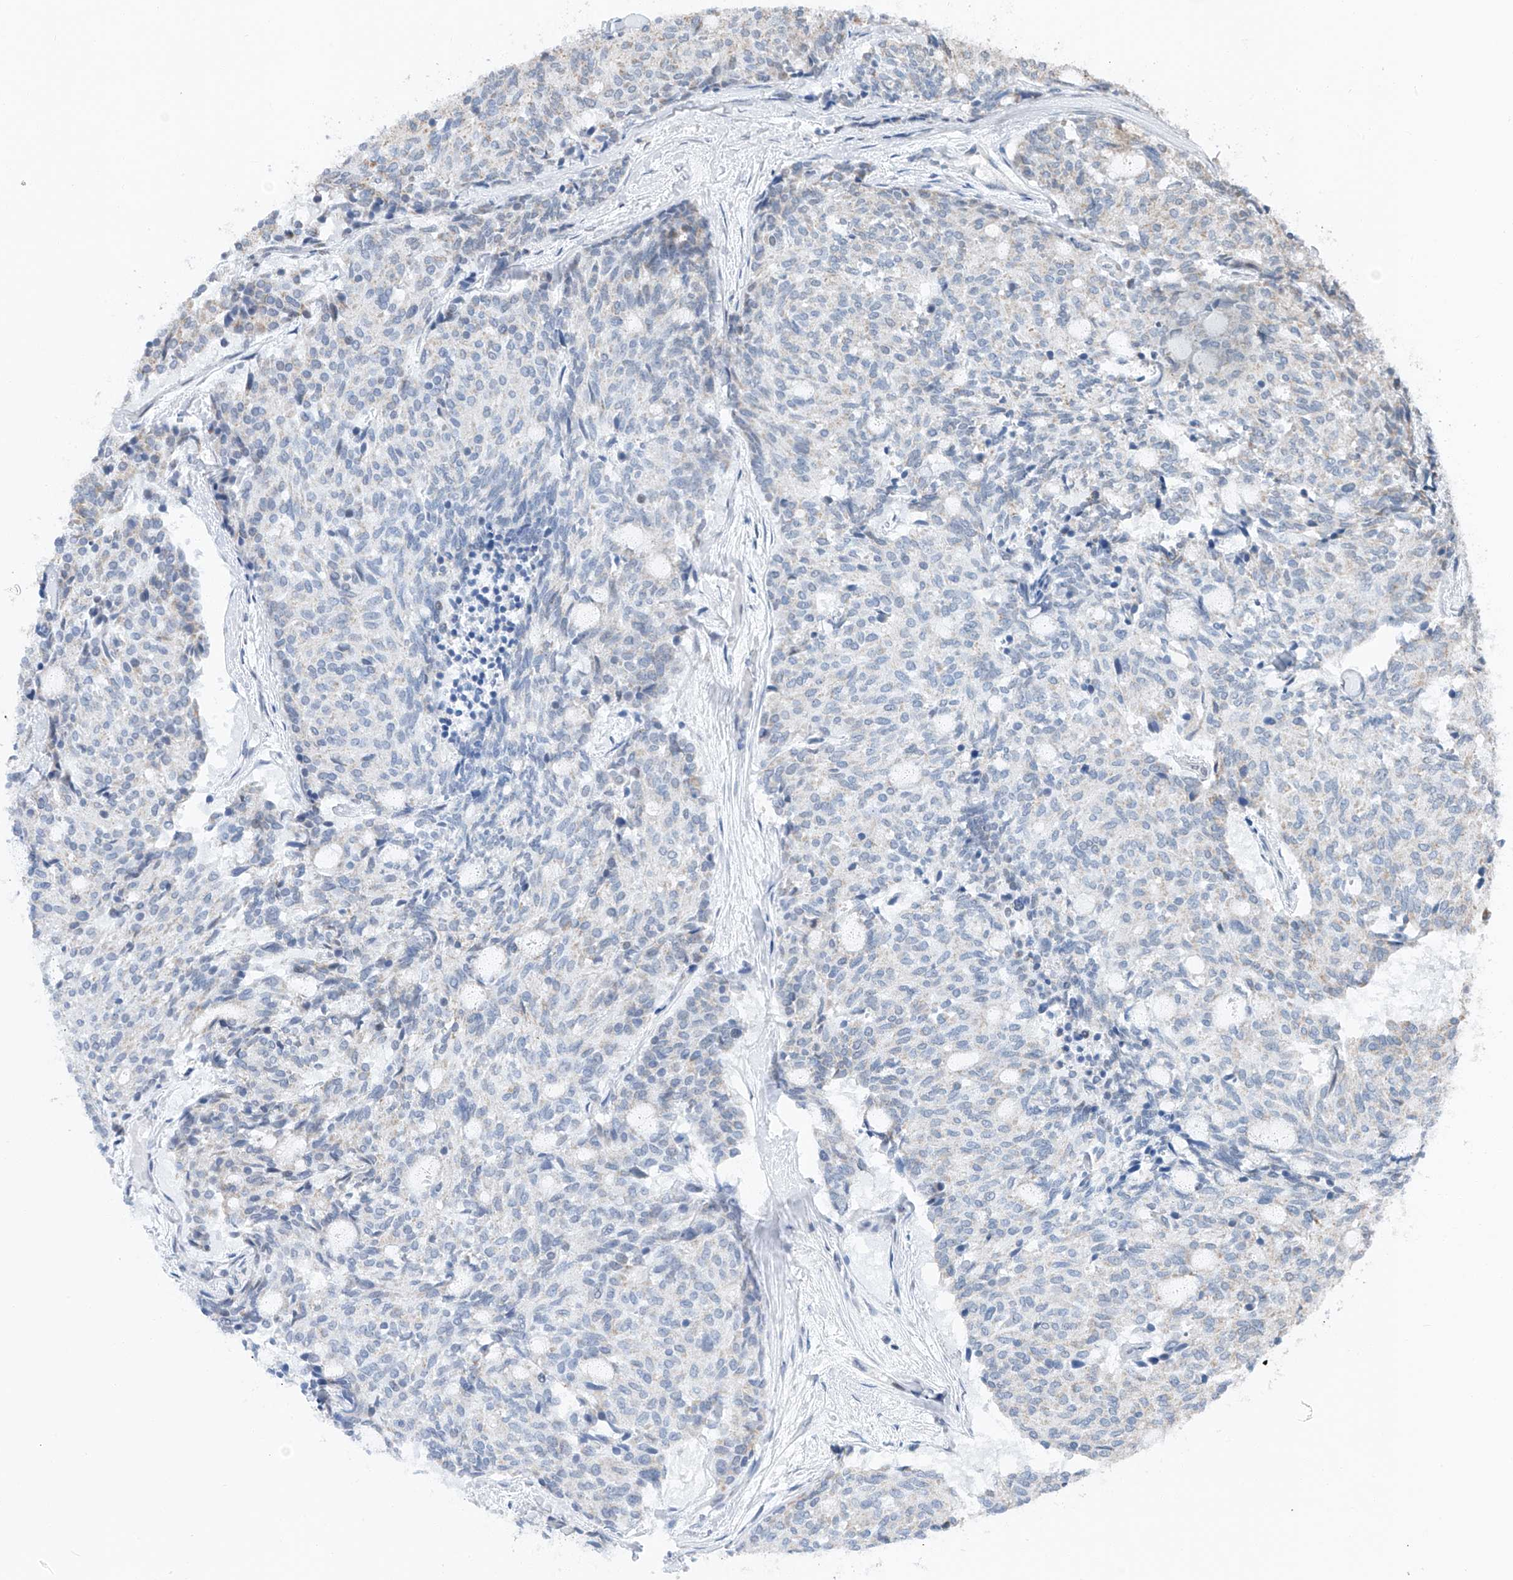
{"staining": {"intensity": "weak", "quantity": "25%-75%", "location": "cytoplasmic/membranous"}, "tissue": "carcinoid", "cell_type": "Tumor cells", "image_type": "cancer", "snomed": [{"axis": "morphology", "description": "Carcinoid, malignant, NOS"}, {"axis": "topography", "description": "Pancreas"}], "caption": "Approximately 25%-75% of tumor cells in carcinoid exhibit weak cytoplasmic/membranous protein expression as visualized by brown immunohistochemical staining.", "gene": "KLF15", "patient": {"sex": "female", "age": 54}}